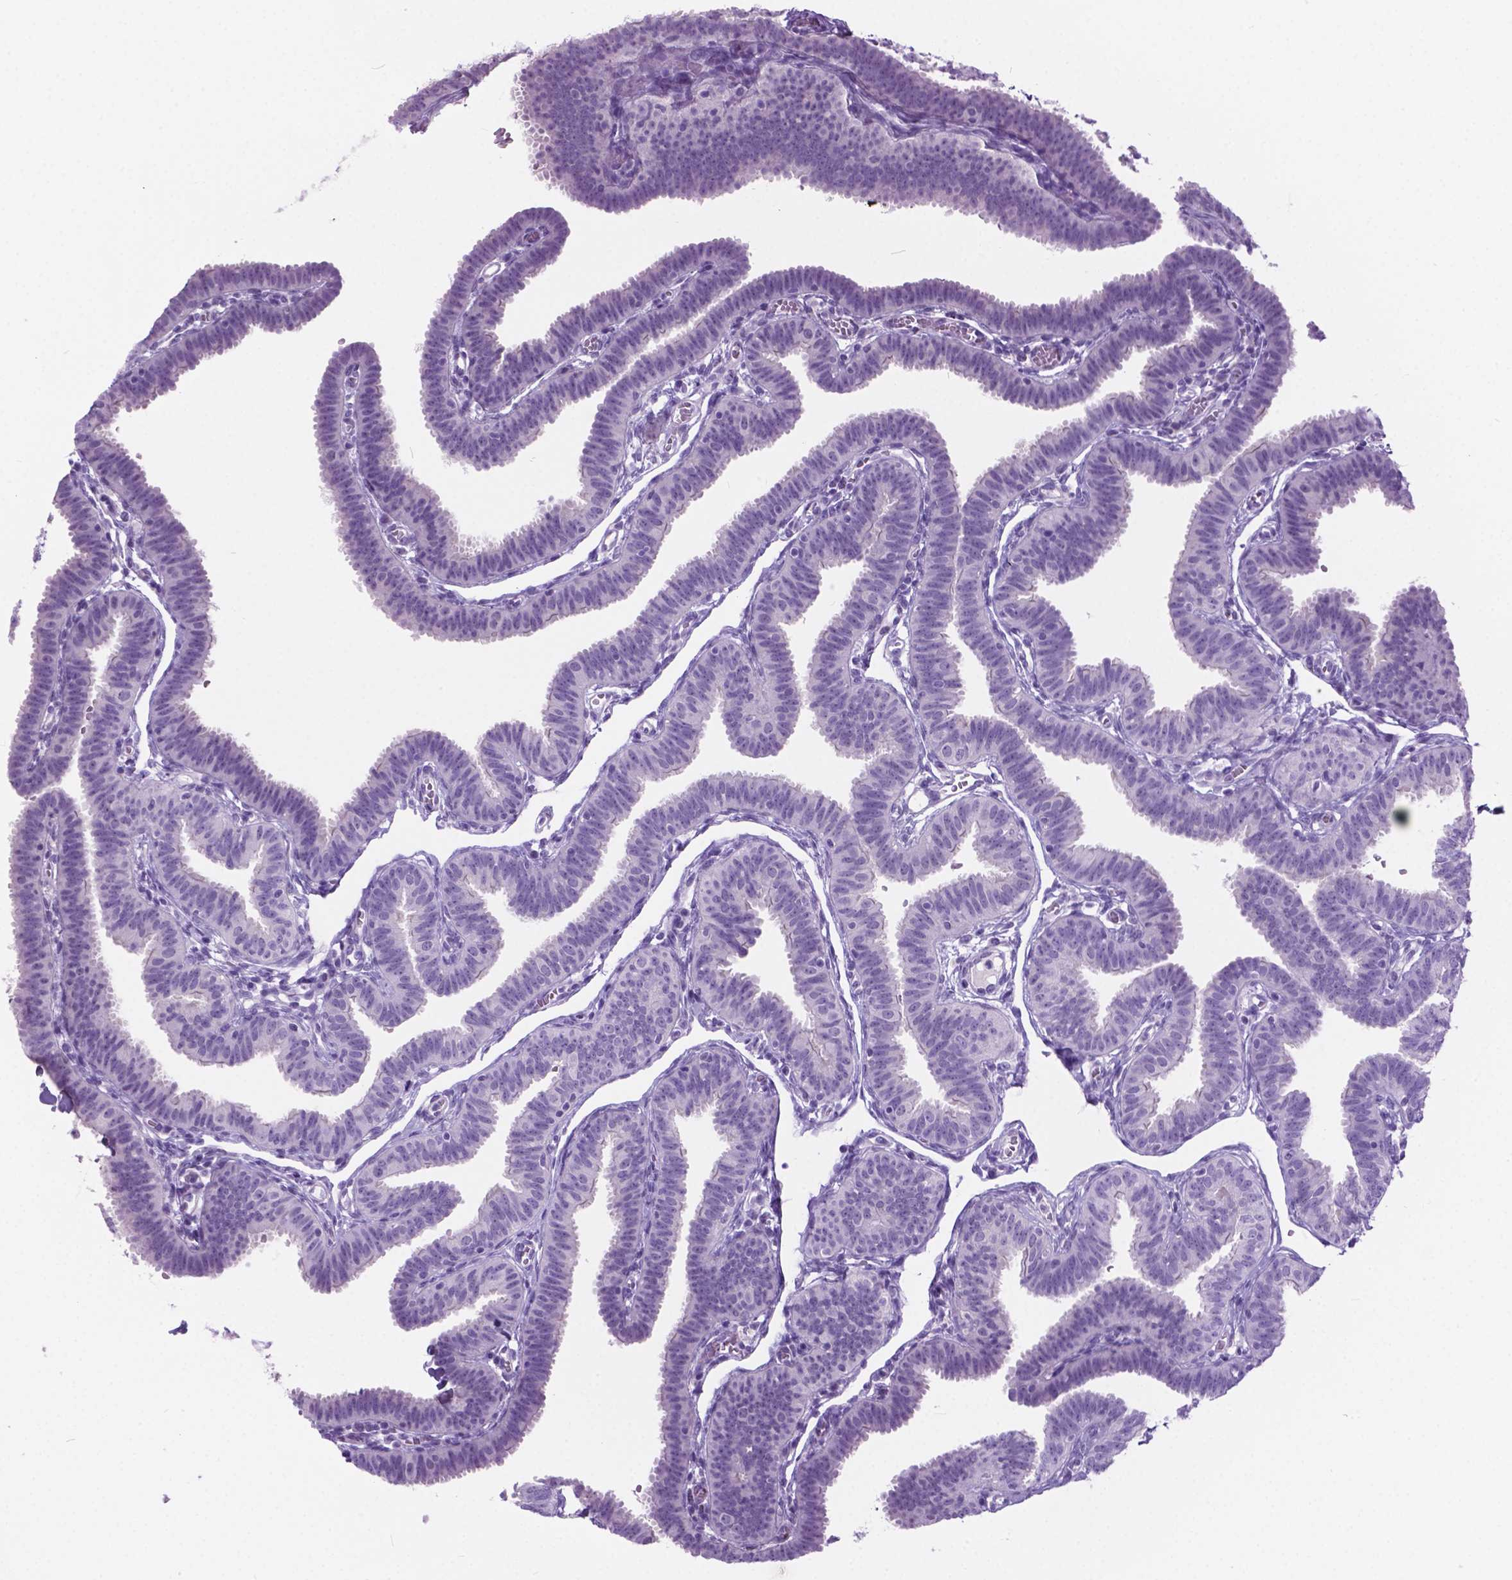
{"staining": {"intensity": "negative", "quantity": "none", "location": "none"}, "tissue": "fallopian tube", "cell_type": "Glandular cells", "image_type": "normal", "snomed": [{"axis": "morphology", "description": "Normal tissue, NOS"}, {"axis": "topography", "description": "Fallopian tube"}], "caption": "The micrograph demonstrates no significant staining in glandular cells of fallopian tube.", "gene": "ARMS2", "patient": {"sex": "female", "age": 25}}